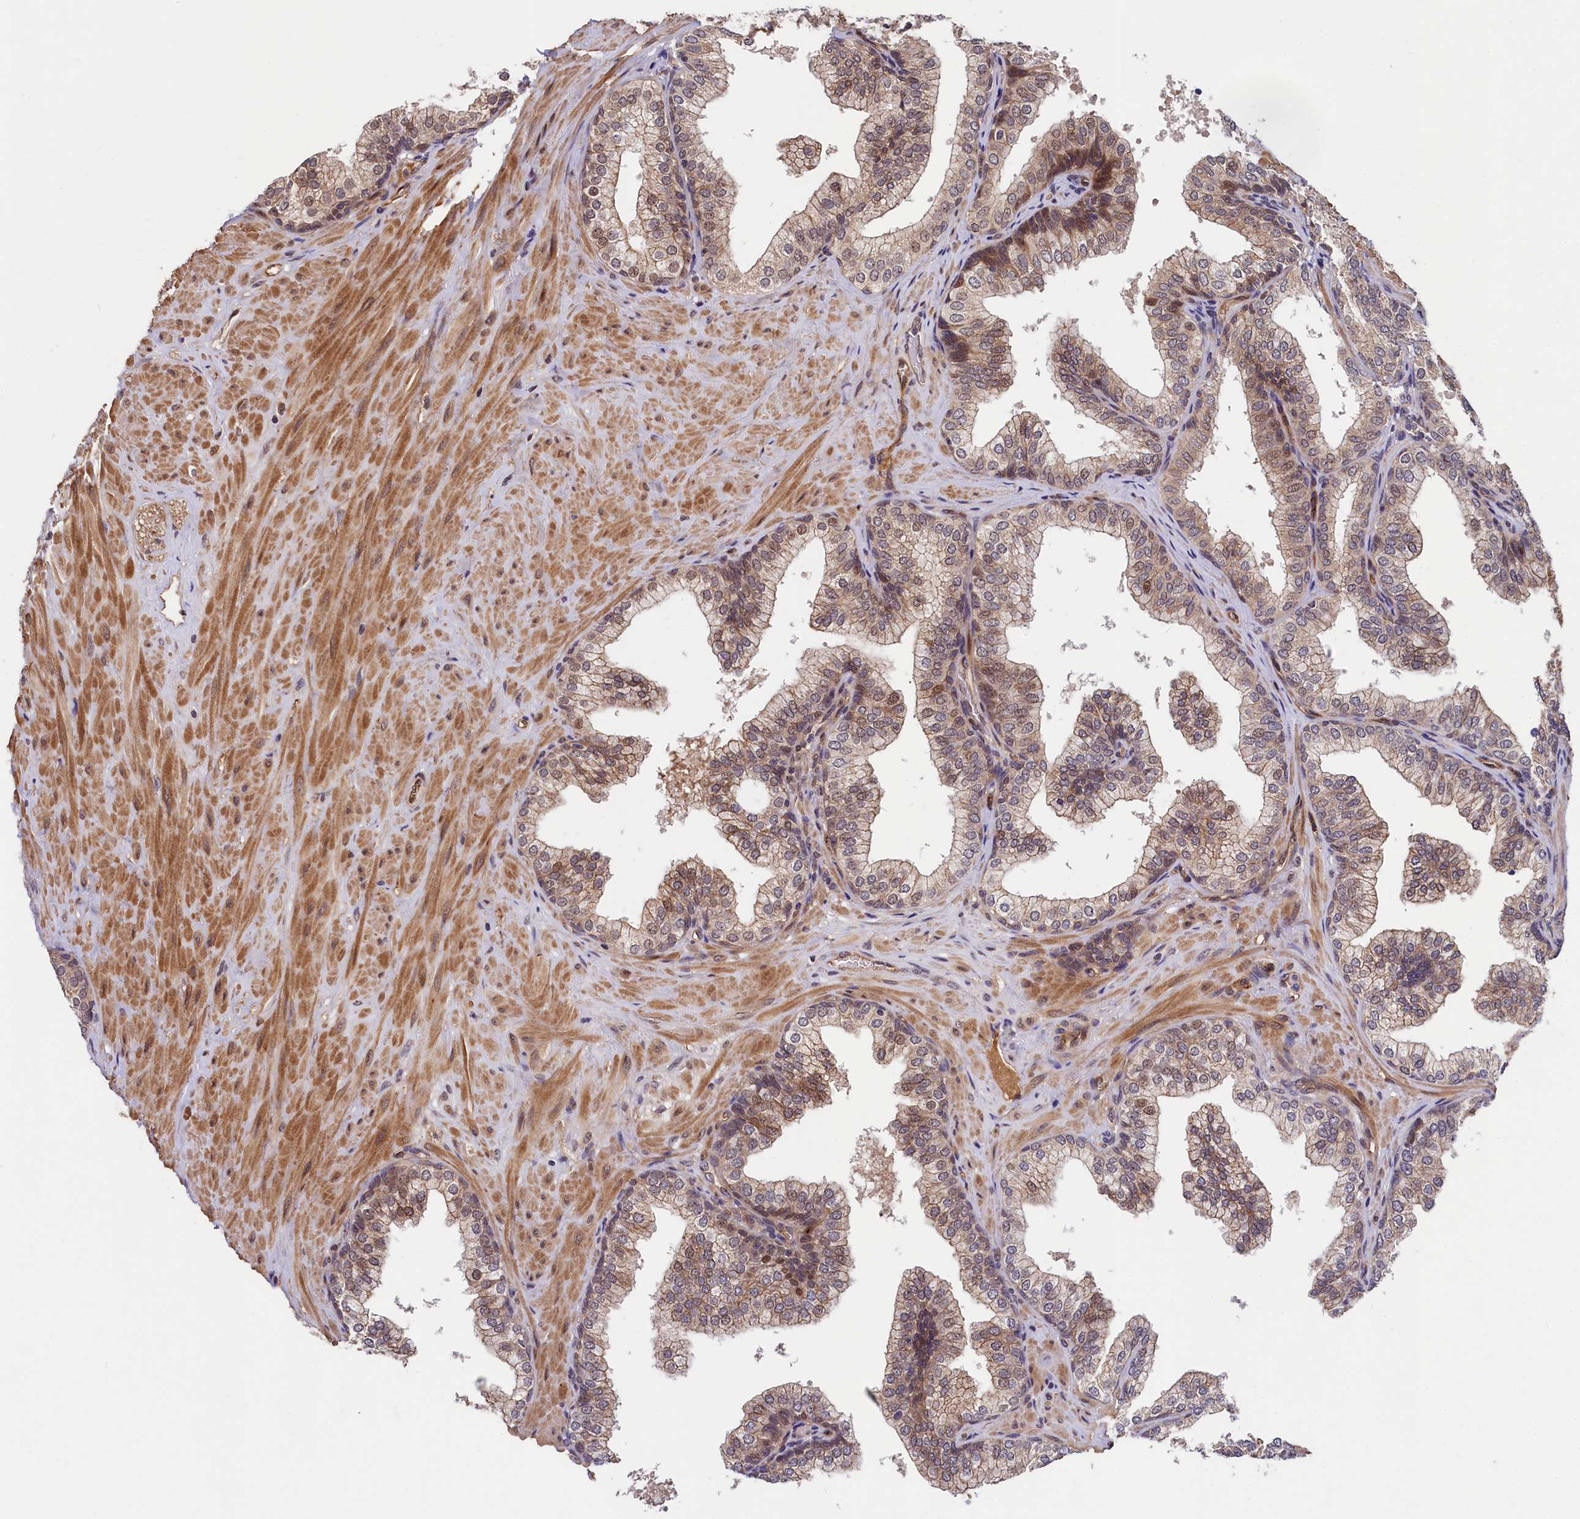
{"staining": {"intensity": "moderate", "quantity": "25%-75%", "location": "cytoplasmic/membranous,nuclear"}, "tissue": "prostate", "cell_type": "Glandular cells", "image_type": "normal", "snomed": [{"axis": "morphology", "description": "Normal tissue, NOS"}, {"axis": "topography", "description": "Prostate"}], "caption": "Moderate cytoplasmic/membranous,nuclear positivity is identified in approximately 25%-75% of glandular cells in benign prostate.", "gene": "ARL14EP", "patient": {"sex": "male", "age": 60}}